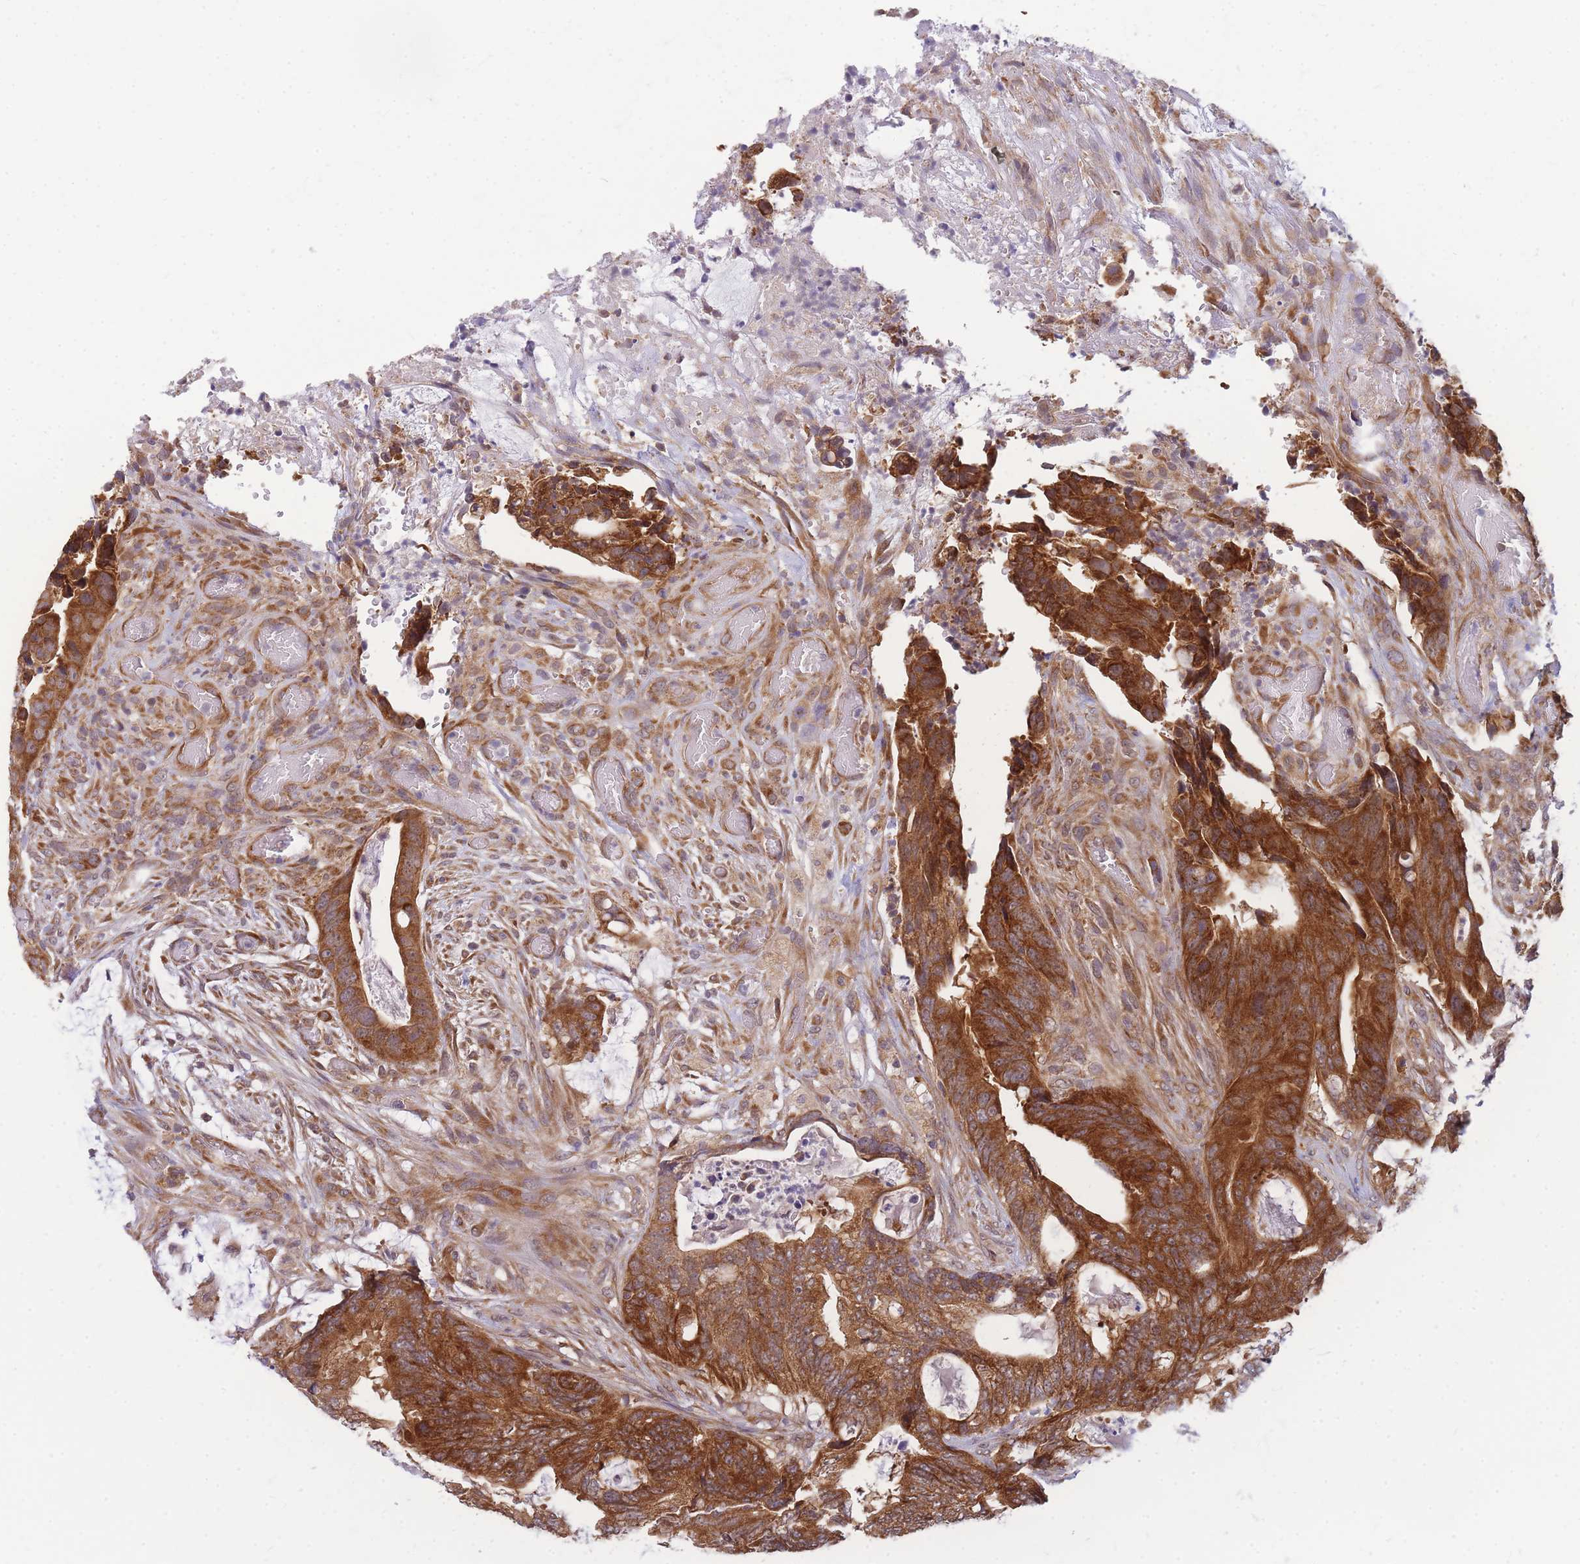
{"staining": {"intensity": "strong", "quantity": ">75%", "location": "cytoplasmic/membranous"}, "tissue": "colorectal cancer", "cell_type": "Tumor cells", "image_type": "cancer", "snomed": [{"axis": "morphology", "description": "Adenocarcinoma, NOS"}, {"axis": "topography", "description": "Colon"}], "caption": "Approximately >75% of tumor cells in human colorectal adenocarcinoma reveal strong cytoplasmic/membranous protein staining as visualized by brown immunohistochemical staining.", "gene": "MRPL23", "patient": {"sex": "female", "age": 82}}